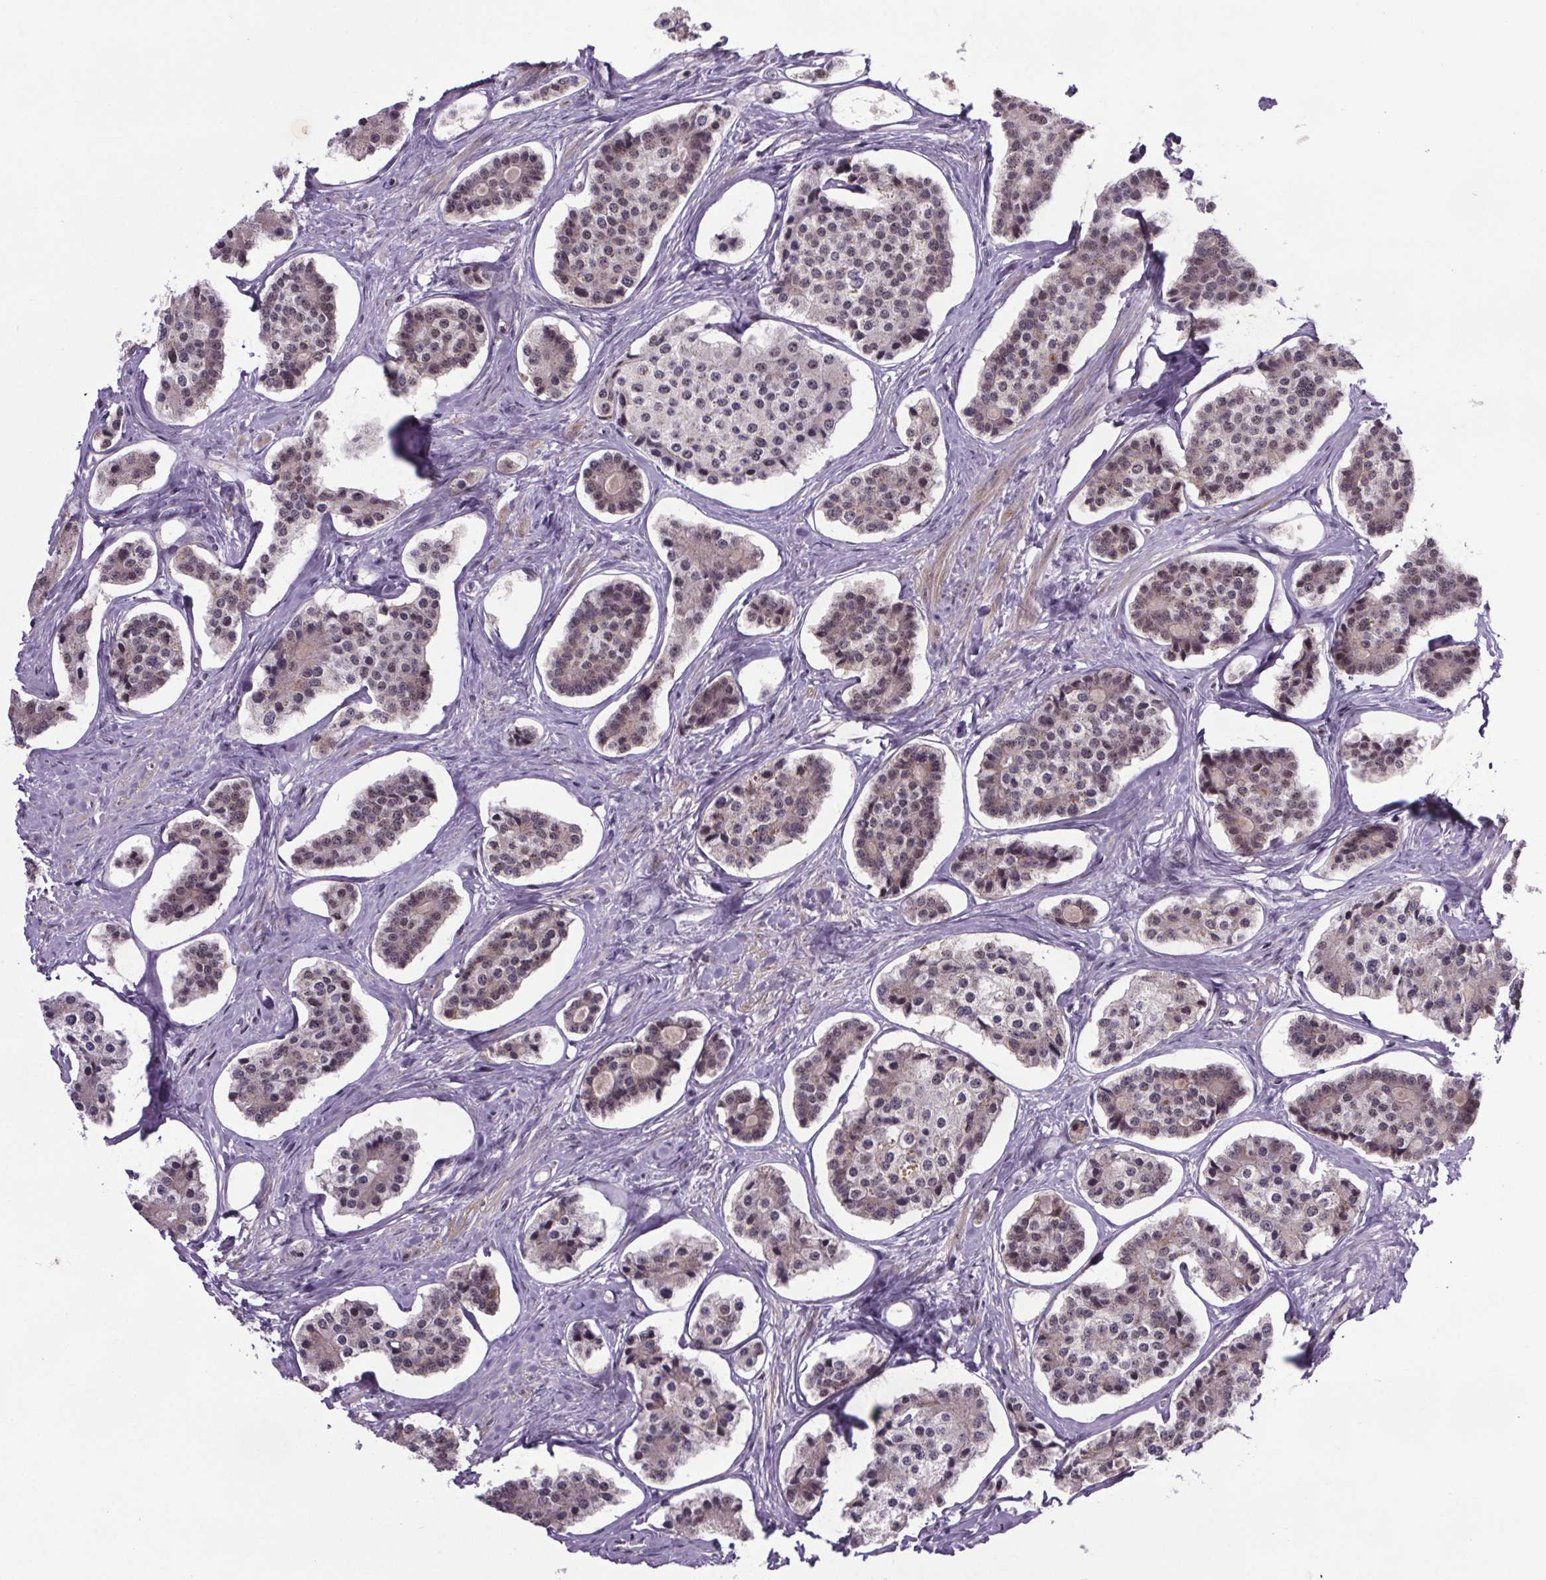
{"staining": {"intensity": "weak", "quantity": "<25%", "location": "nuclear"}, "tissue": "carcinoid", "cell_type": "Tumor cells", "image_type": "cancer", "snomed": [{"axis": "morphology", "description": "Carcinoid, malignant, NOS"}, {"axis": "topography", "description": "Small intestine"}], "caption": "Human carcinoid stained for a protein using IHC shows no expression in tumor cells.", "gene": "ATMIN", "patient": {"sex": "female", "age": 65}}